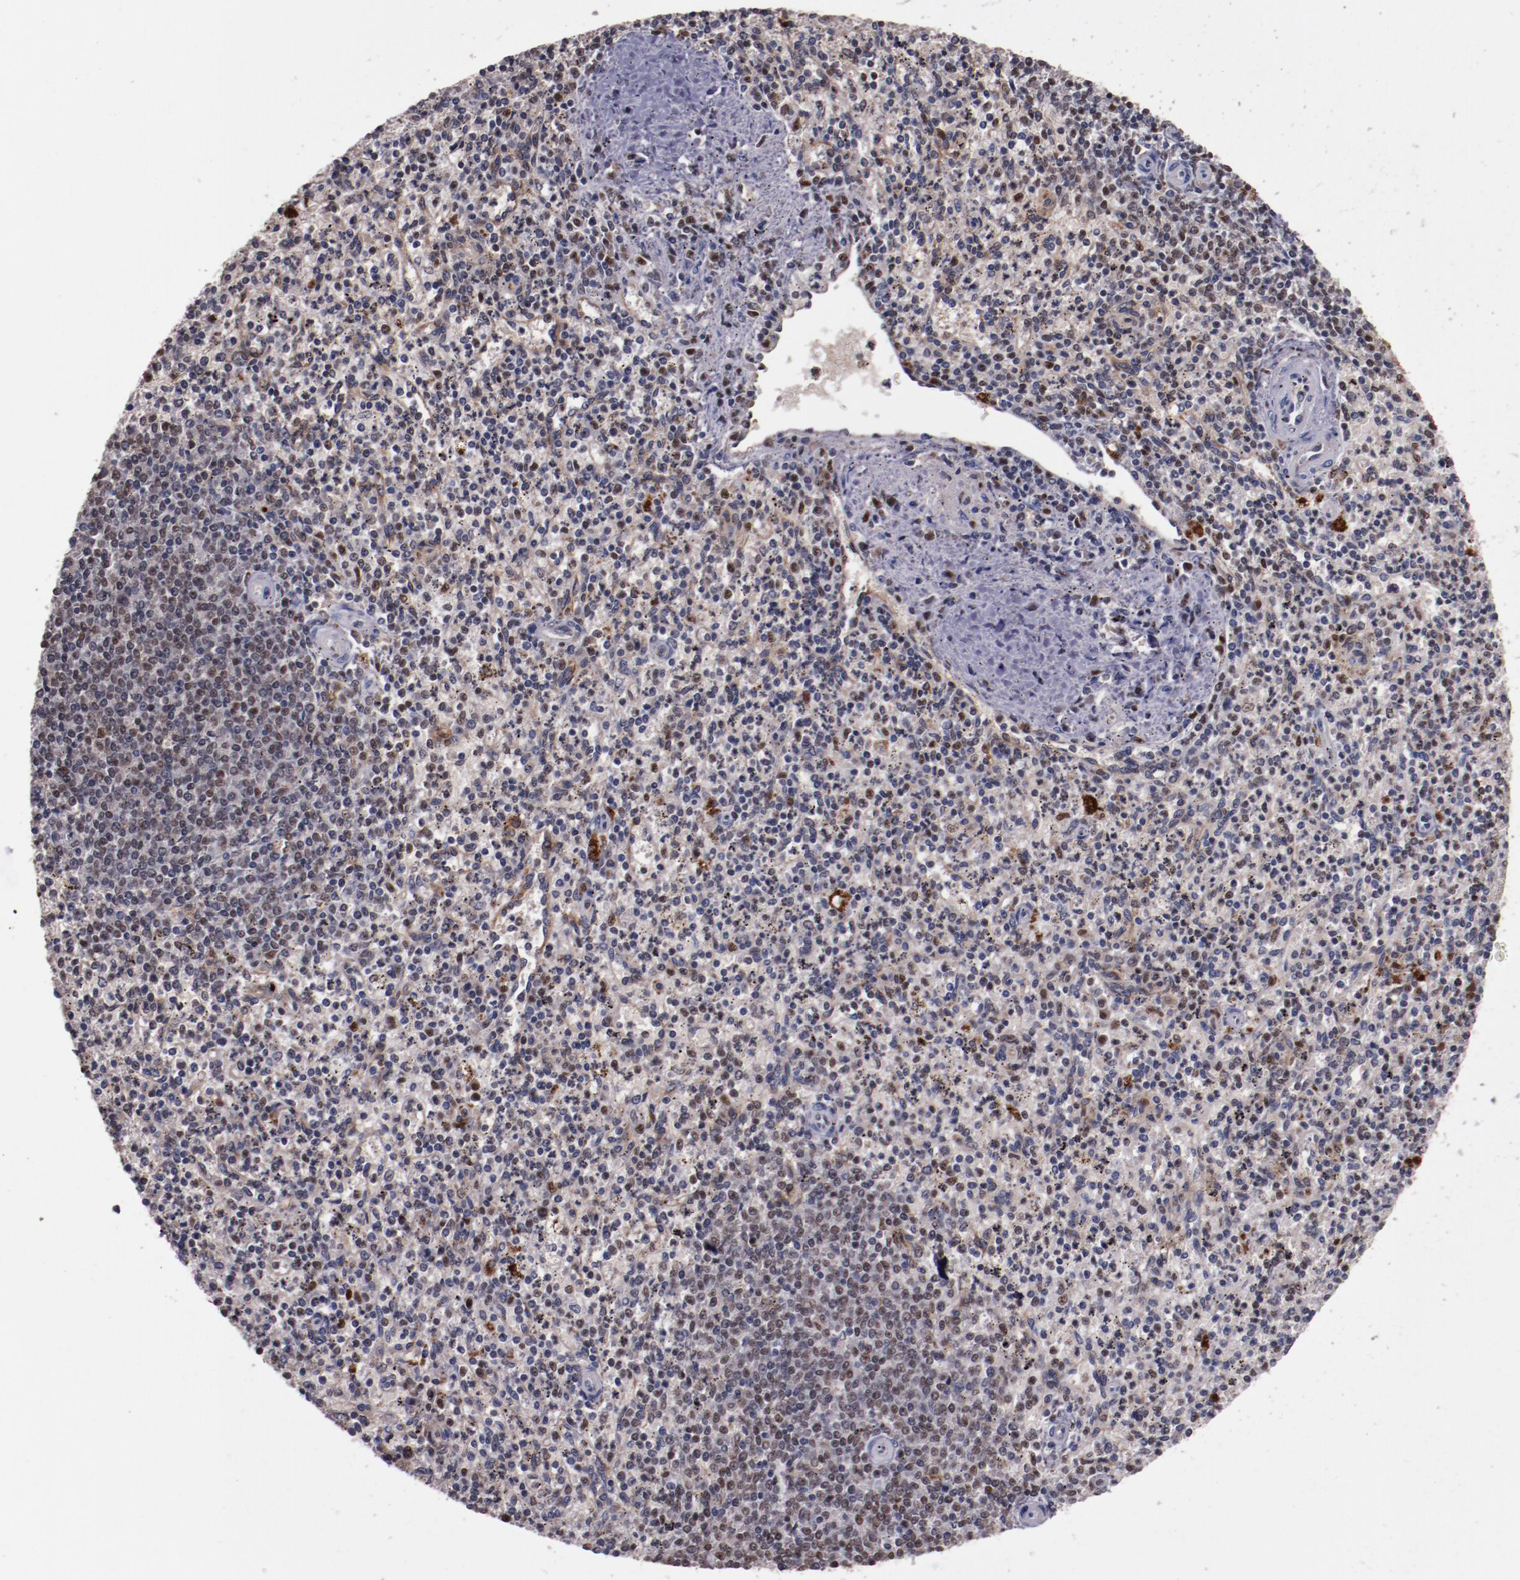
{"staining": {"intensity": "weak", "quantity": "<25%", "location": "nuclear"}, "tissue": "spleen", "cell_type": "Cells in red pulp", "image_type": "normal", "snomed": [{"axis": "morphology", "description": "Normal tissue, NOS"}, {"axis": "topography", "description": "Spleen"}], "caption": "DAB immunohistochemical staining of benign human spleen displays no significant positivity in cells in red pulp.", "gene": "CHEK2", "patient": {"sex": "male", "age": 72}}